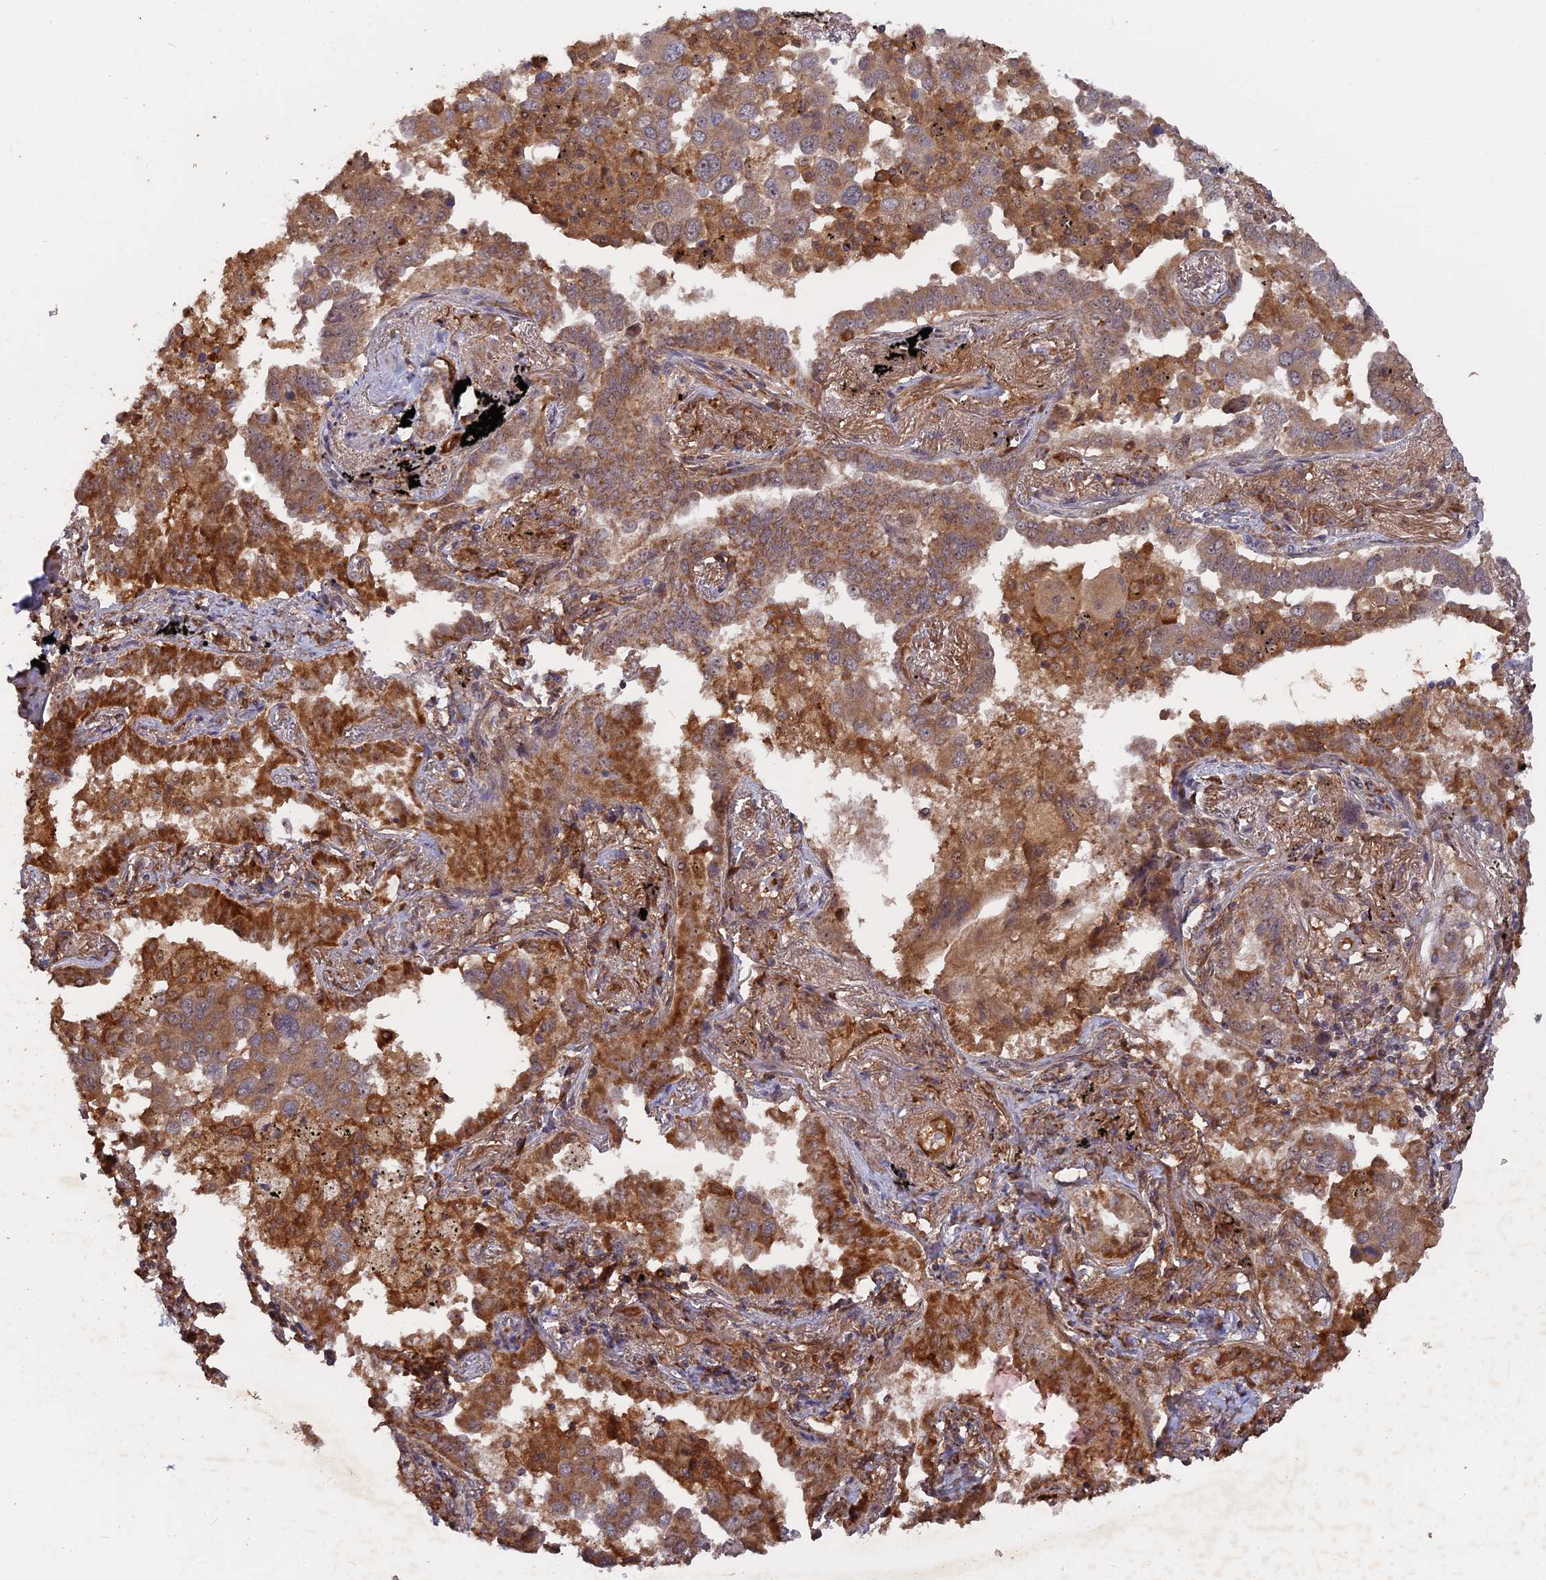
{"staining": {"intensity": "strong", "quantity": "25%-75%", "location": "cytoplasmic/membranous"}, "tissue": "lung cancer", "cell_type": "Tumor cells", "image_type": "cancer", "snomed": [{"axis": "morphology", "description": "Adenocarcinoma, NOS"}, {"axis": "topography", "description": "Lung"}], "caption": "Protein expression analysis of human adenocarcinoma (lung) reveals strong cytoplasmic/membranous expression in about 25%-75% of tumor cells.", "gene": "SAC3D1", "patient": {"sex": "male", "age": 67}}